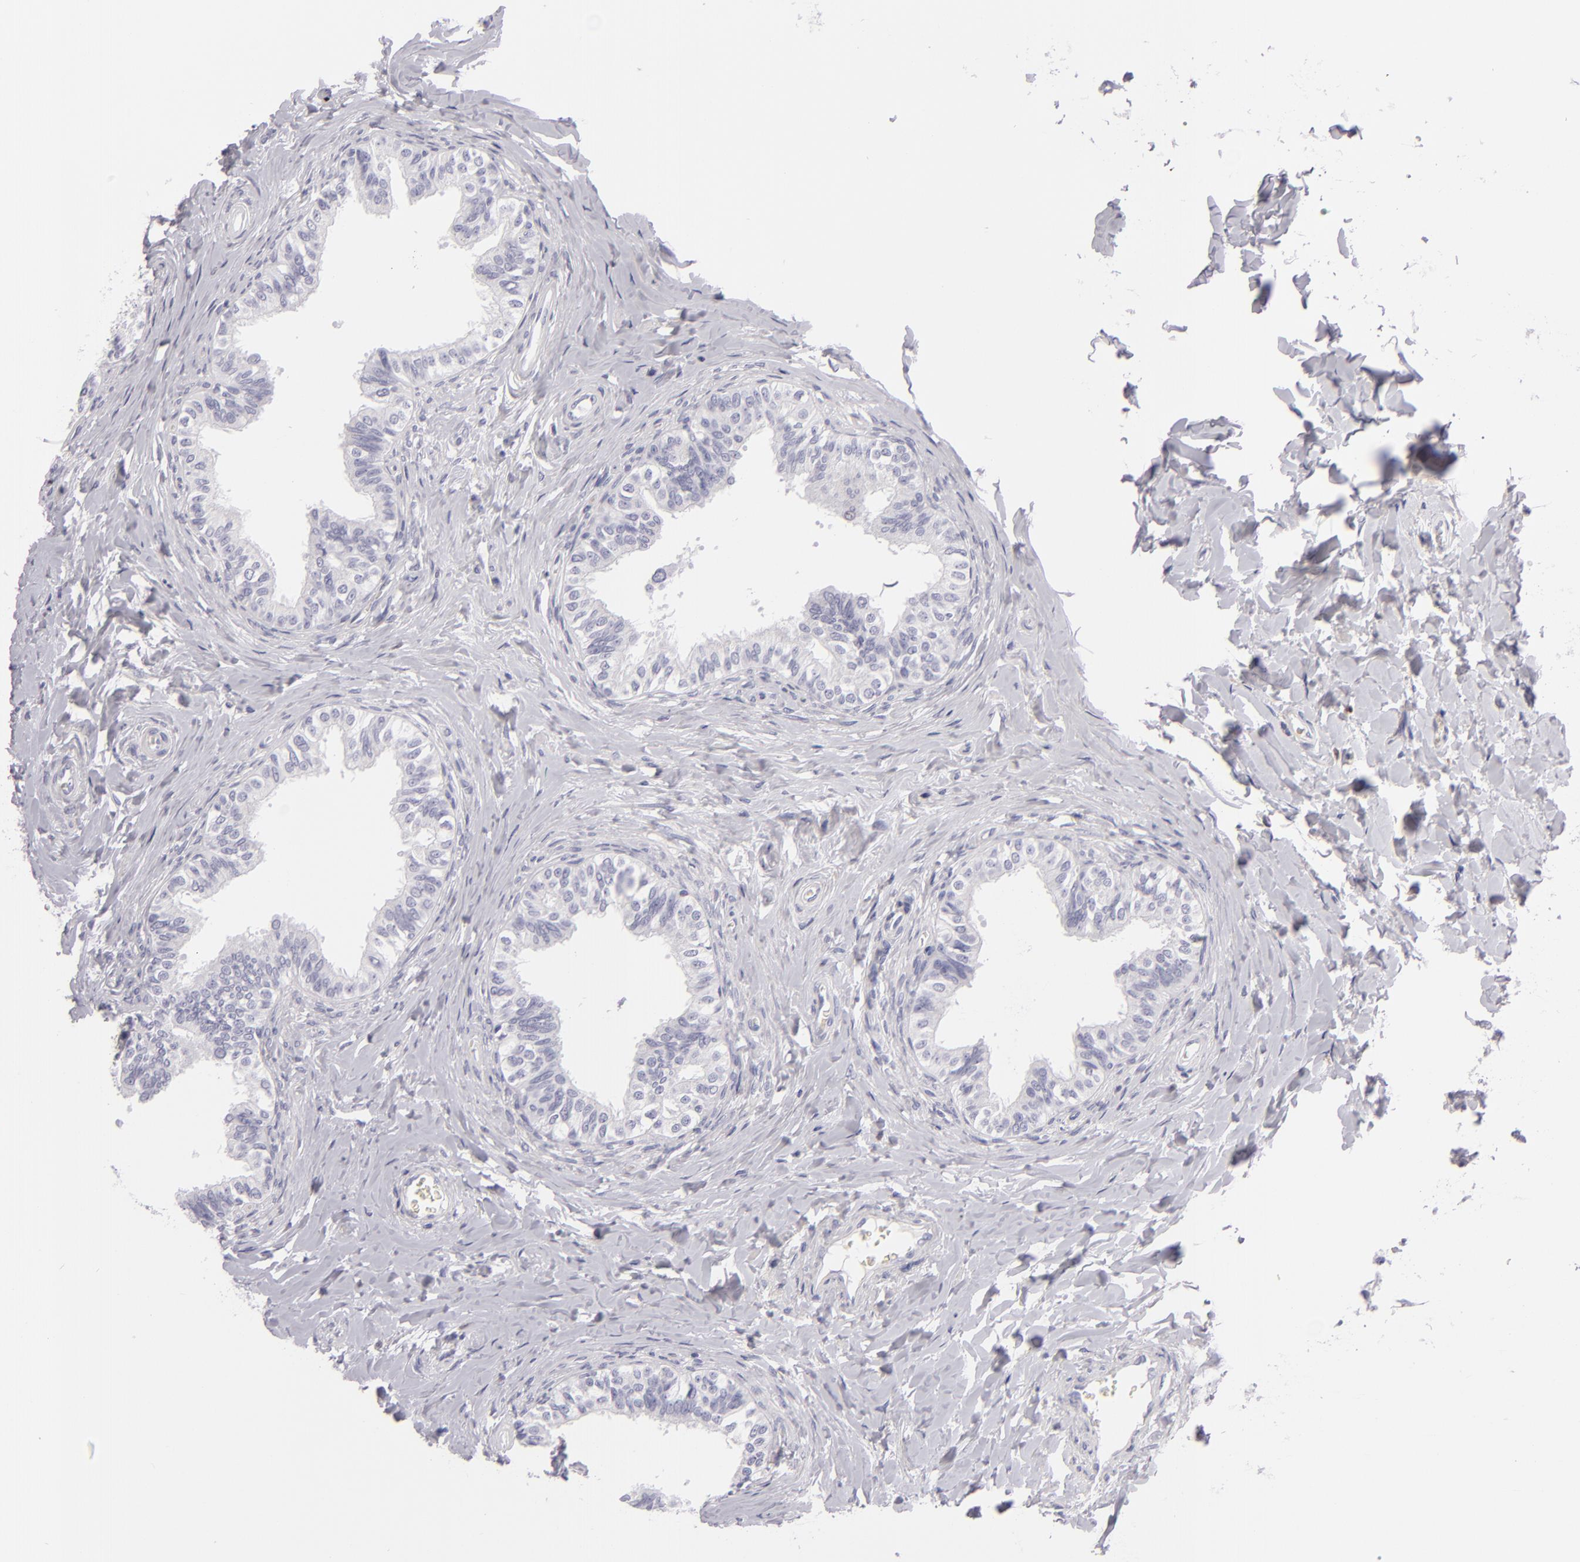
{"staining": {"intensity": "negative", "quantity": "none", "location": "none"}, "tissue": "epididymis", "cell_type": "Glandular cells", "image_type": "normal", "snomed": [{"axis": "morphology", "description": "Normal tissue, NOS"}, {"axis": "topography", "description": "Soft tissue"}, {"axis": "topography", "description": "Epididymis"}], "caption": "A photomicrograph of epididymis stained for a protein demonstrates no brown staining in glandular cells.", "gene": "F13A1", "patient": {"sex": "male", "age": 26}}